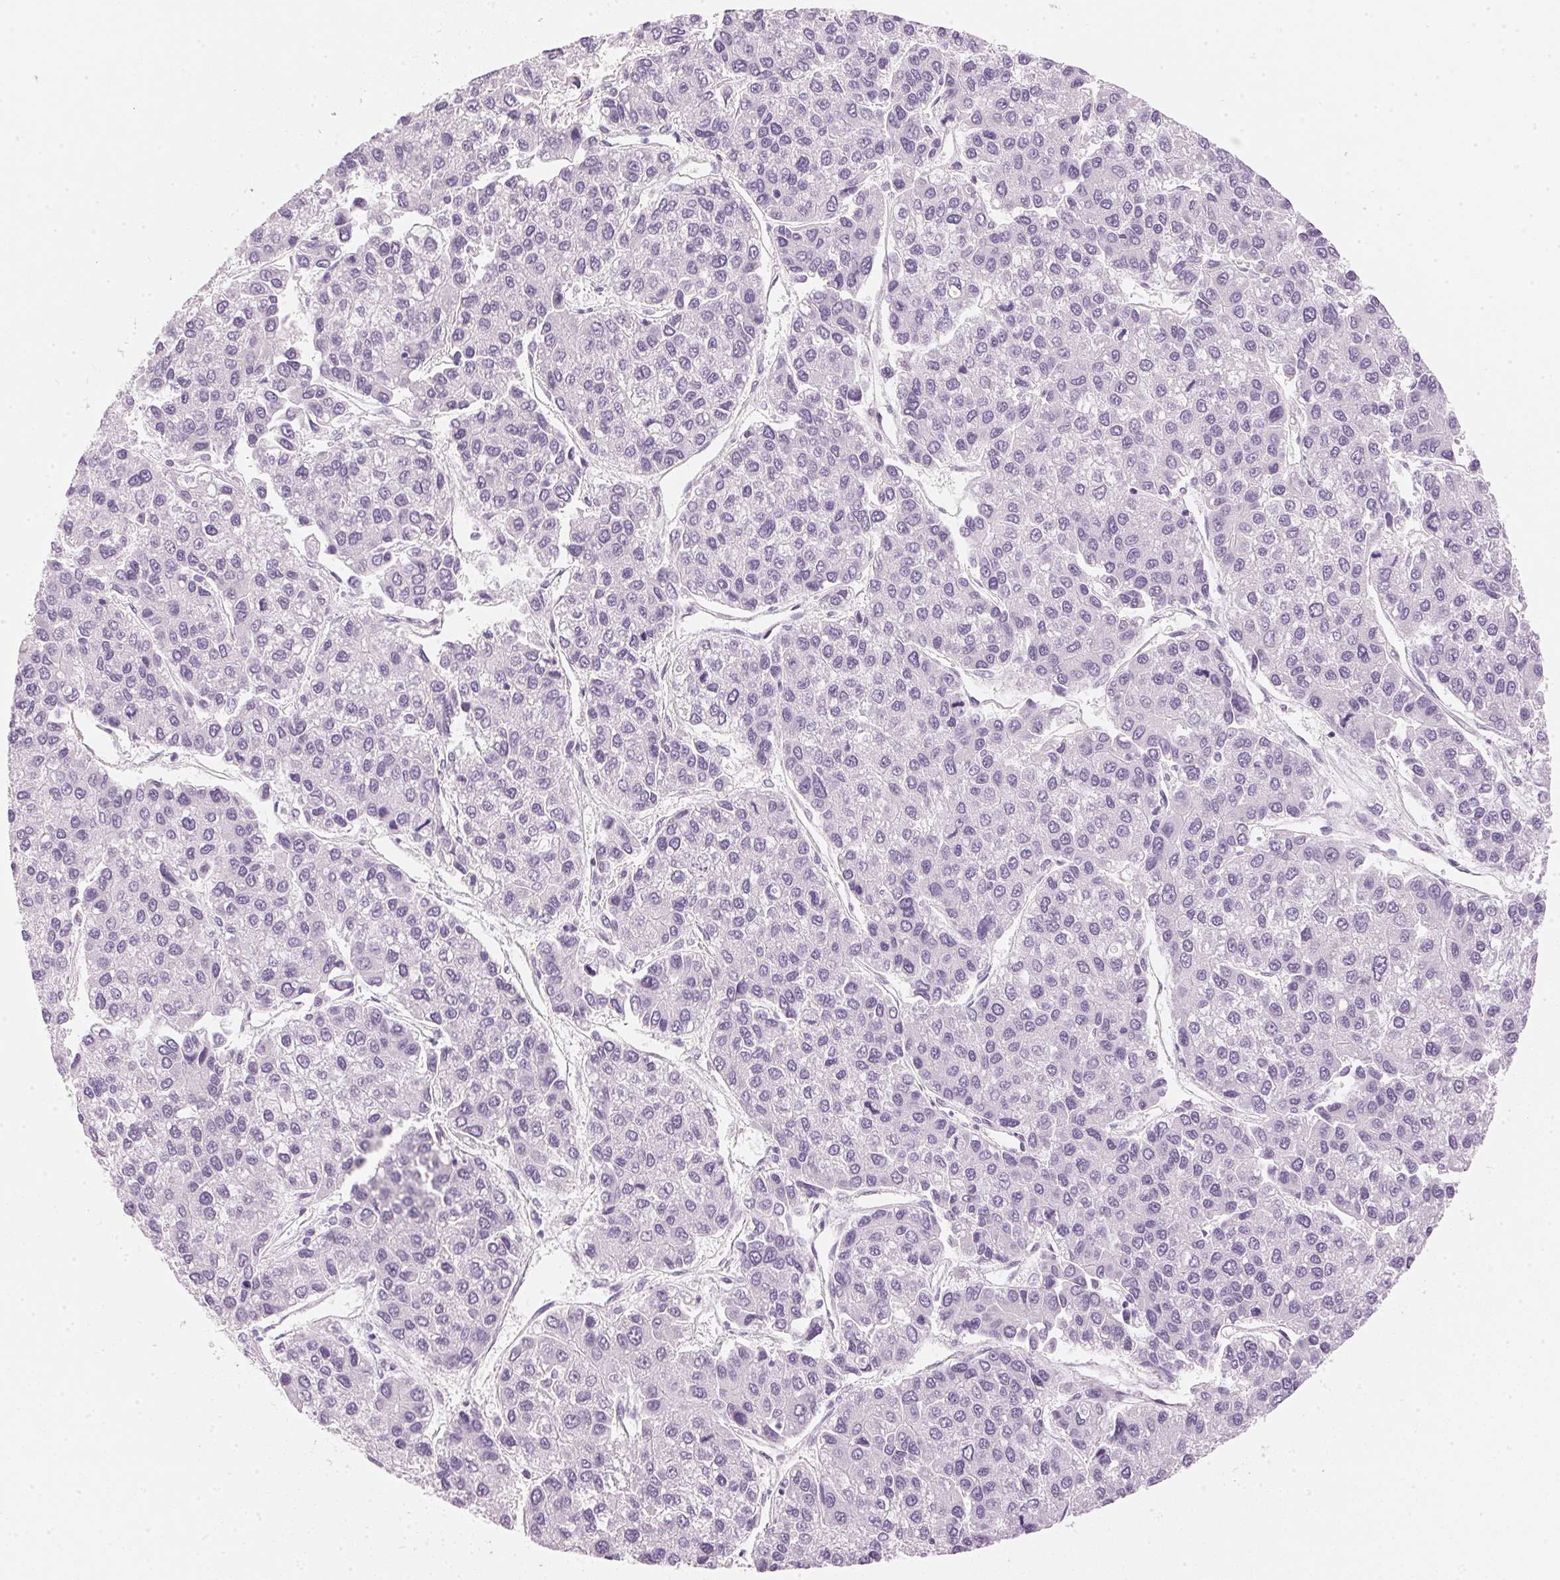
{"staining": {"intensity": "negative", "quantity": "none", "location": "none"}, "tissue": "liver cancer", "cell_type": "Tumor cells", "image_type": "cancer", "snomed": [{"axis": "morphology", "description": "Carcinoma, Hepatocellular, NOS"}, {"axis": "topography", "description": "Liver"}], "caption": "The histopathology image shows no significant positivity in tumor cells of liver hepatocellular carcinoma.", "gene": "IGFBP1", "patient": {"sex": "female", "age": 66}}